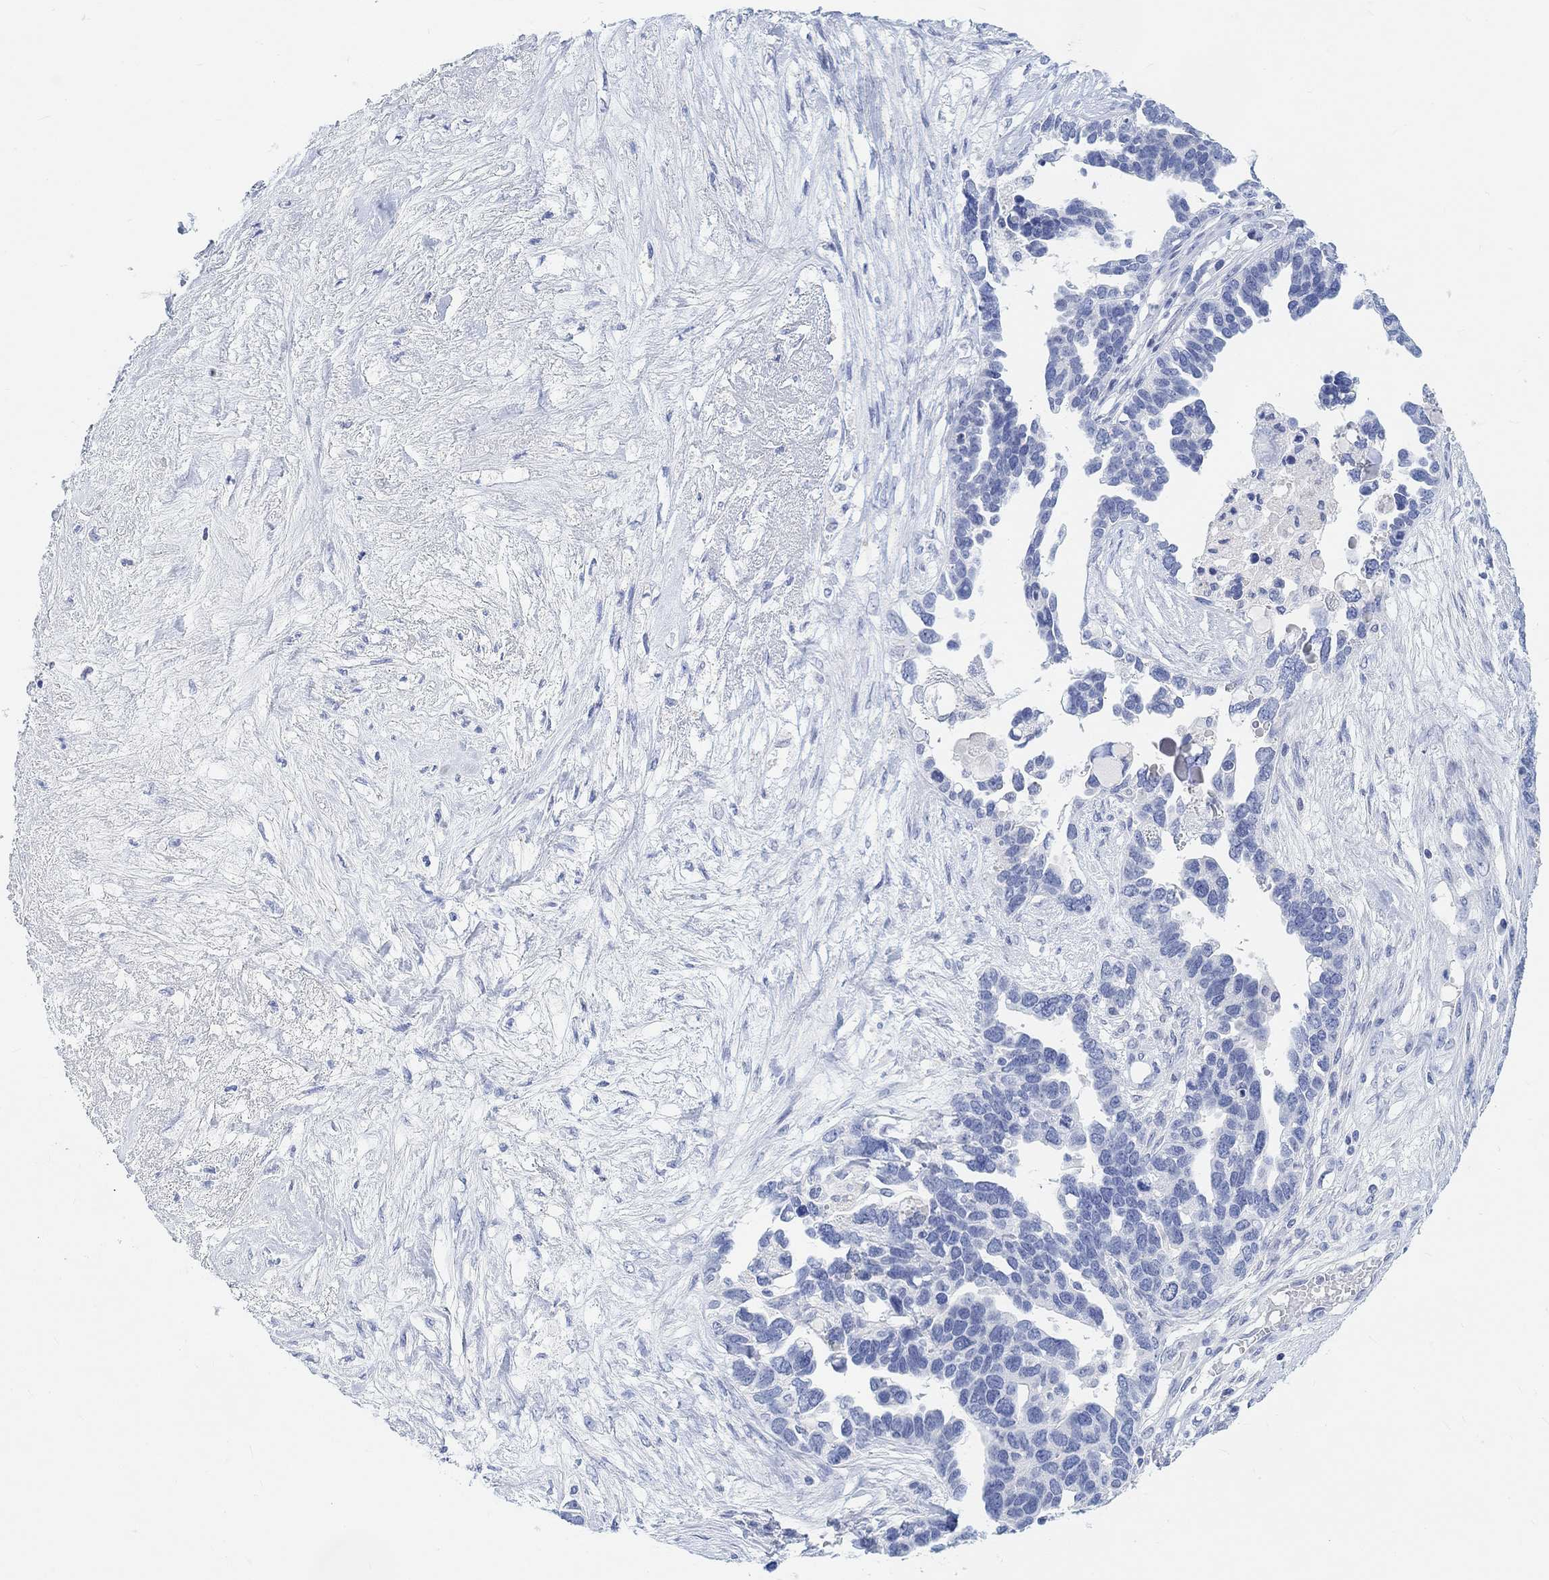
{"staining": {"intensity": "negative", "quantity": "none", "location": "none"}, "tissue": "ovarian cancer", "cell_type": "Tumor cells", "image_type": "cancer", "snomed": [{"axis": "morphology", "description": "Cystadenocarcinoma, serous, NOS"}, {"axis": "topography", "description": "Ovary"}], "caption": "IHC photomicrograph of ovarian cancer (serous cystadenocarcinoma) stained for a protein (brown), which demonstrates no staining in tumor cells.", "gene": "ENO4", "patient": {"sex": "female", "age": 54}}